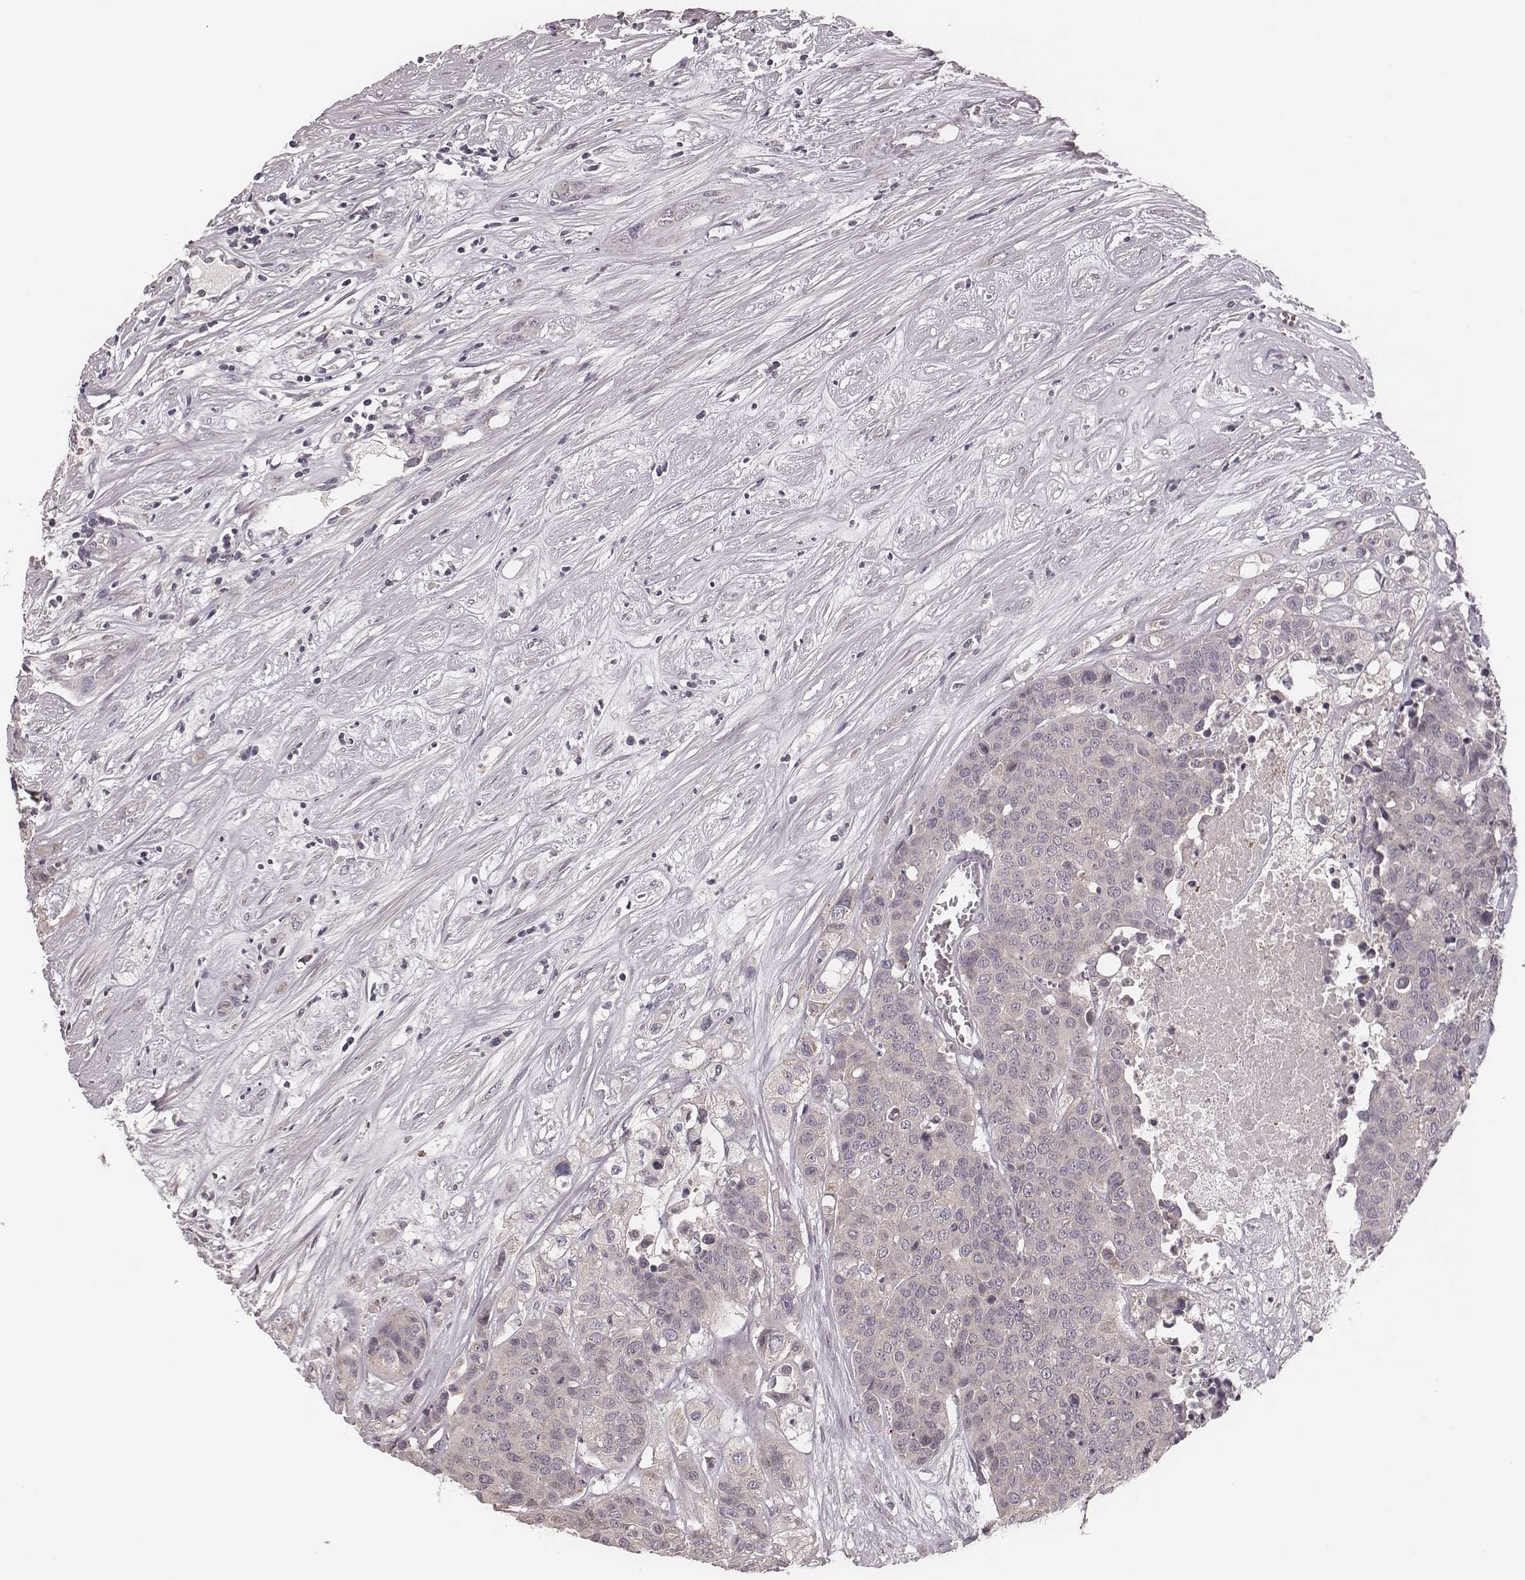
{"staining": {"intensity": "negative", "quantity": "none", "location": "none"}, "tissue": "carcinoid", "cell_type": "Tumor cells", "image_type": "cancer", "snomed": [{"axis": "morphology", "description": "Carcinoid, malignant, NOS"}, {"axis": "topography", "description": "Colon"}], "caption": "There is no significant positivity in tumor cells of carcinoid (malignant).", "gene": "P2RX5", "patient": {"sex": "male", "age": 81}}